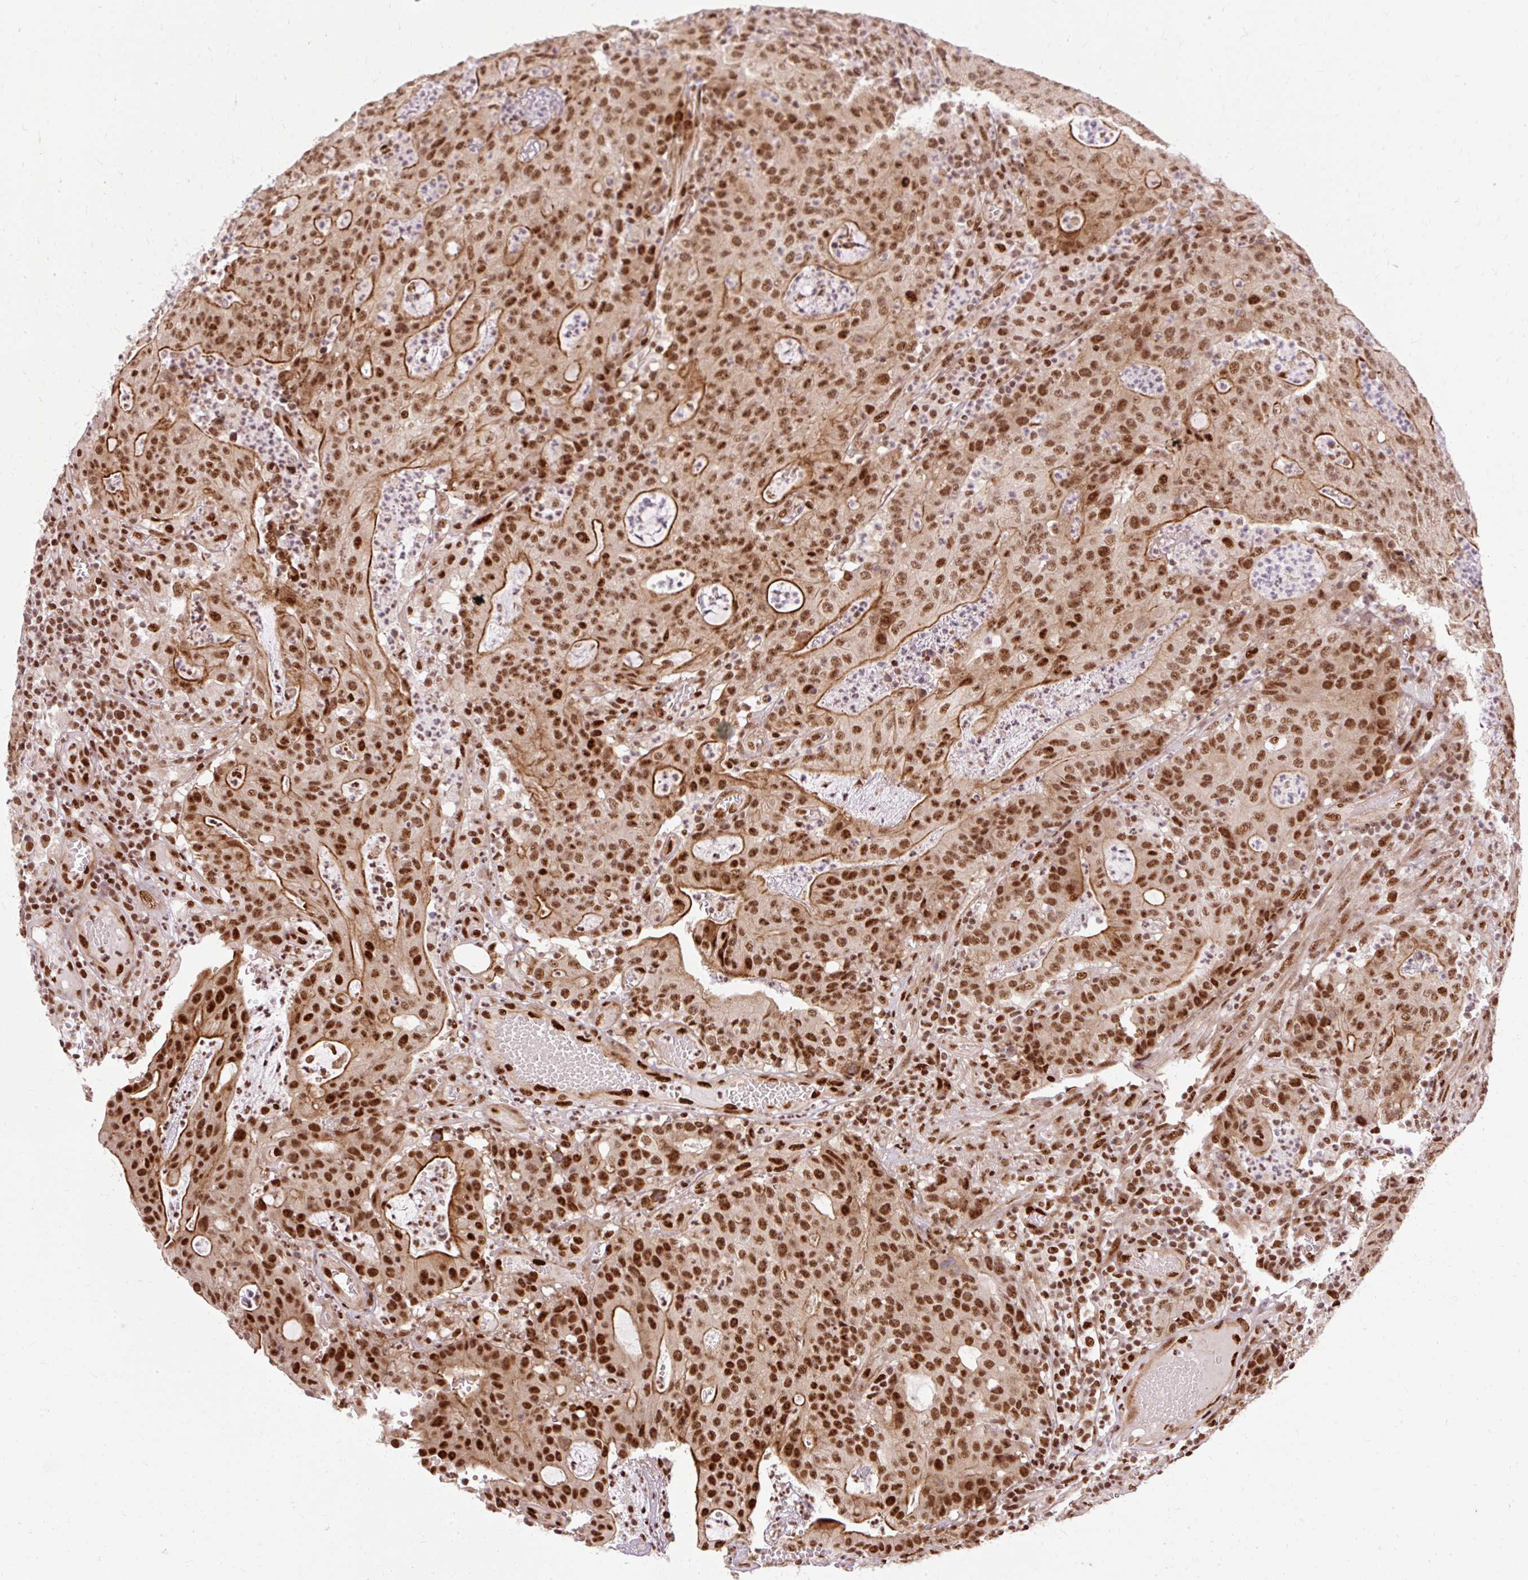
{"staining": {"intensity": "strong", "quantity": ">75%", "location": "cytoplasmic/membranous,nuclear"}, "tissue": "colorectal cancer", "cell_type": "Tumor cells", "image_type": "cancer", "snomed": [{"axis": "morphology", "description": "Adenocarcinoma, NOS"}, {"axis": "topography", "description": "Colon"}], "caption": "Immunohistochemical staining of human colorectal cancer (adenocarcinoma) reveals high levels of strong cytoplasmic/membranous and nuclear protein expression in about >75% of tumor cells.", "gene": "MECOM", "patient": {"sex": "male", "age": 83}}